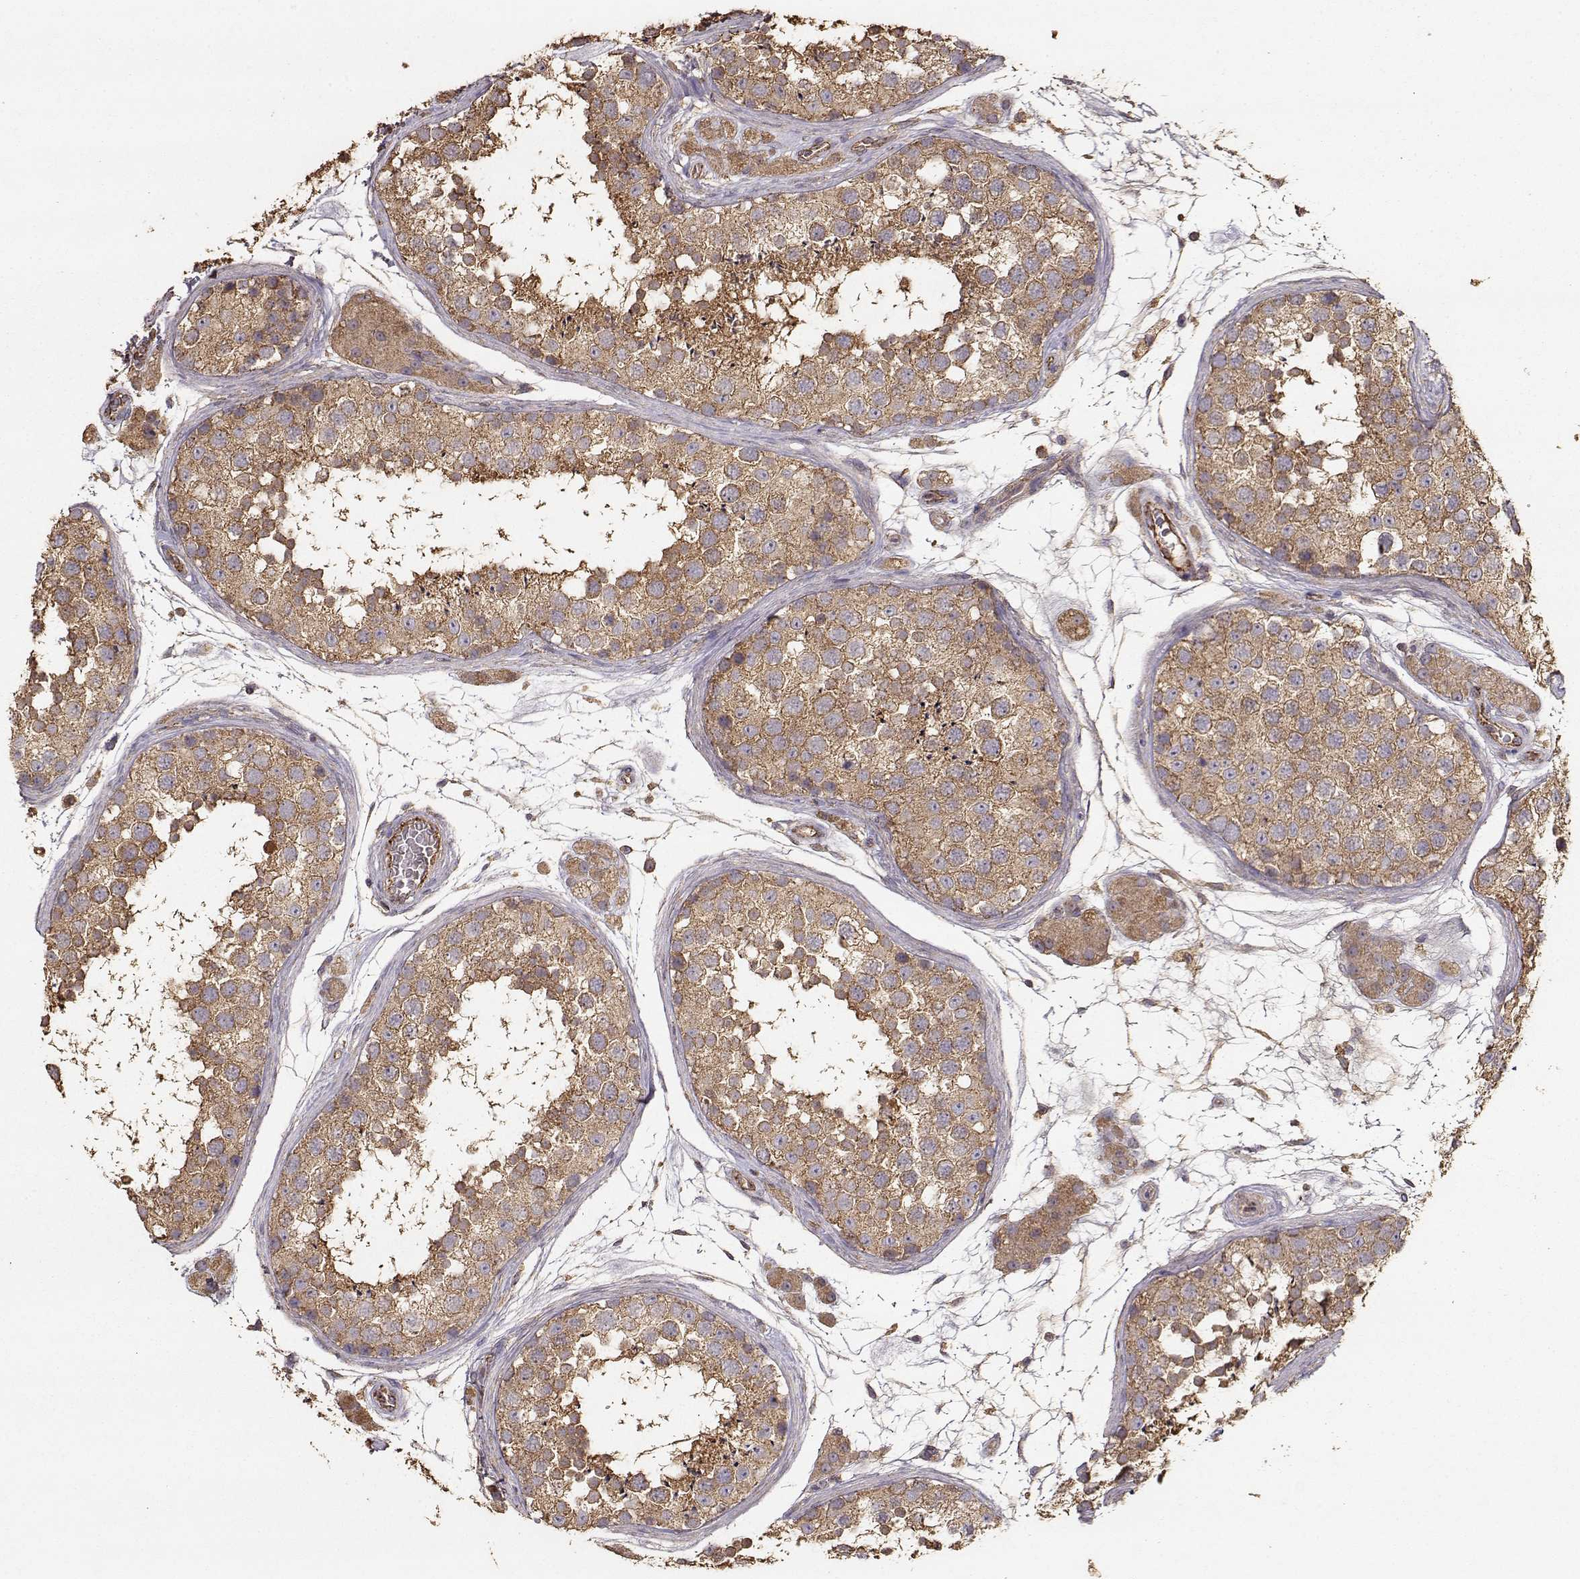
{"staining": {"intensity": "moderate", "quantity": ">75%", "location": "cytoplasmic/membranous"}, "tissue": "testis", "cell_type": "Cells in seminiferous ducts", "image_type": "normal", "snomed": [{"axis": "morphology", "description": "Normal tissue, NOS"}, {"axis": "topography", "description": "Testis"}], "caption": "A micrograph of human testis stained for a protein displays moderate cytoplasmic/membranous brown staining in cells in seminiferous ducts. The protein of interest is shown in brown color, while the nuclei are stained blue.", "gene": "TARS3", "patient": {"sex": "male", "age": 41}}